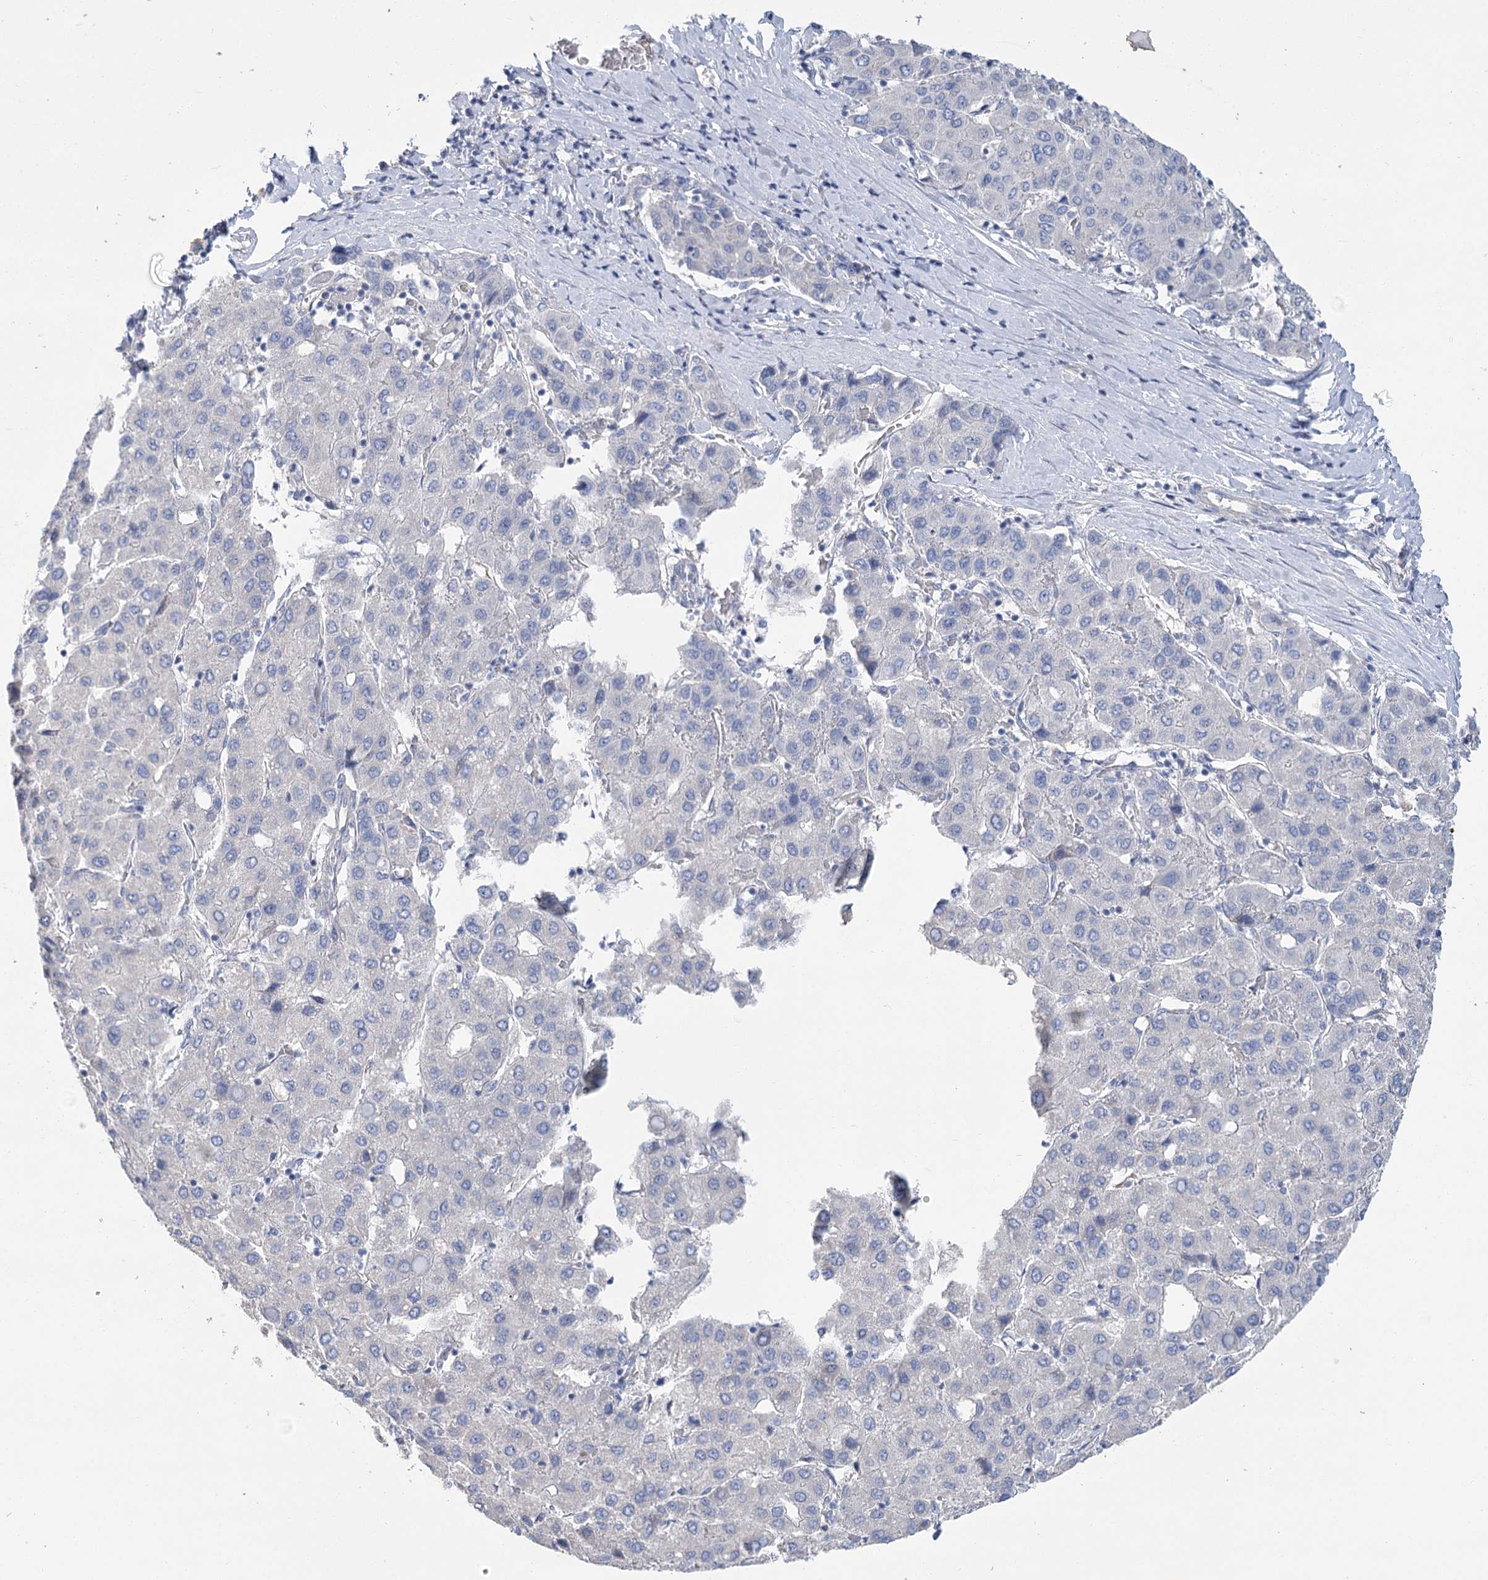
{"staining": {"intensity": "negative", "quantity": "none", "location": "none"}, "tissue": "liver cancer", "cell_type": "Tumor cells", "image_type": "cancer", "snomed": [{"axis": "morphology", "description": "Carcinoma, Hepatocellular, NOS"}, {"axis": "topography", "description": "Liver"}], "caption": "This is an IHC photomicrograph of hepatocellular carcinoma (liver). There is no expression in tumor cells.", "gene": "SLC9A3", "patient": {"sex": "male", "age": 65}}